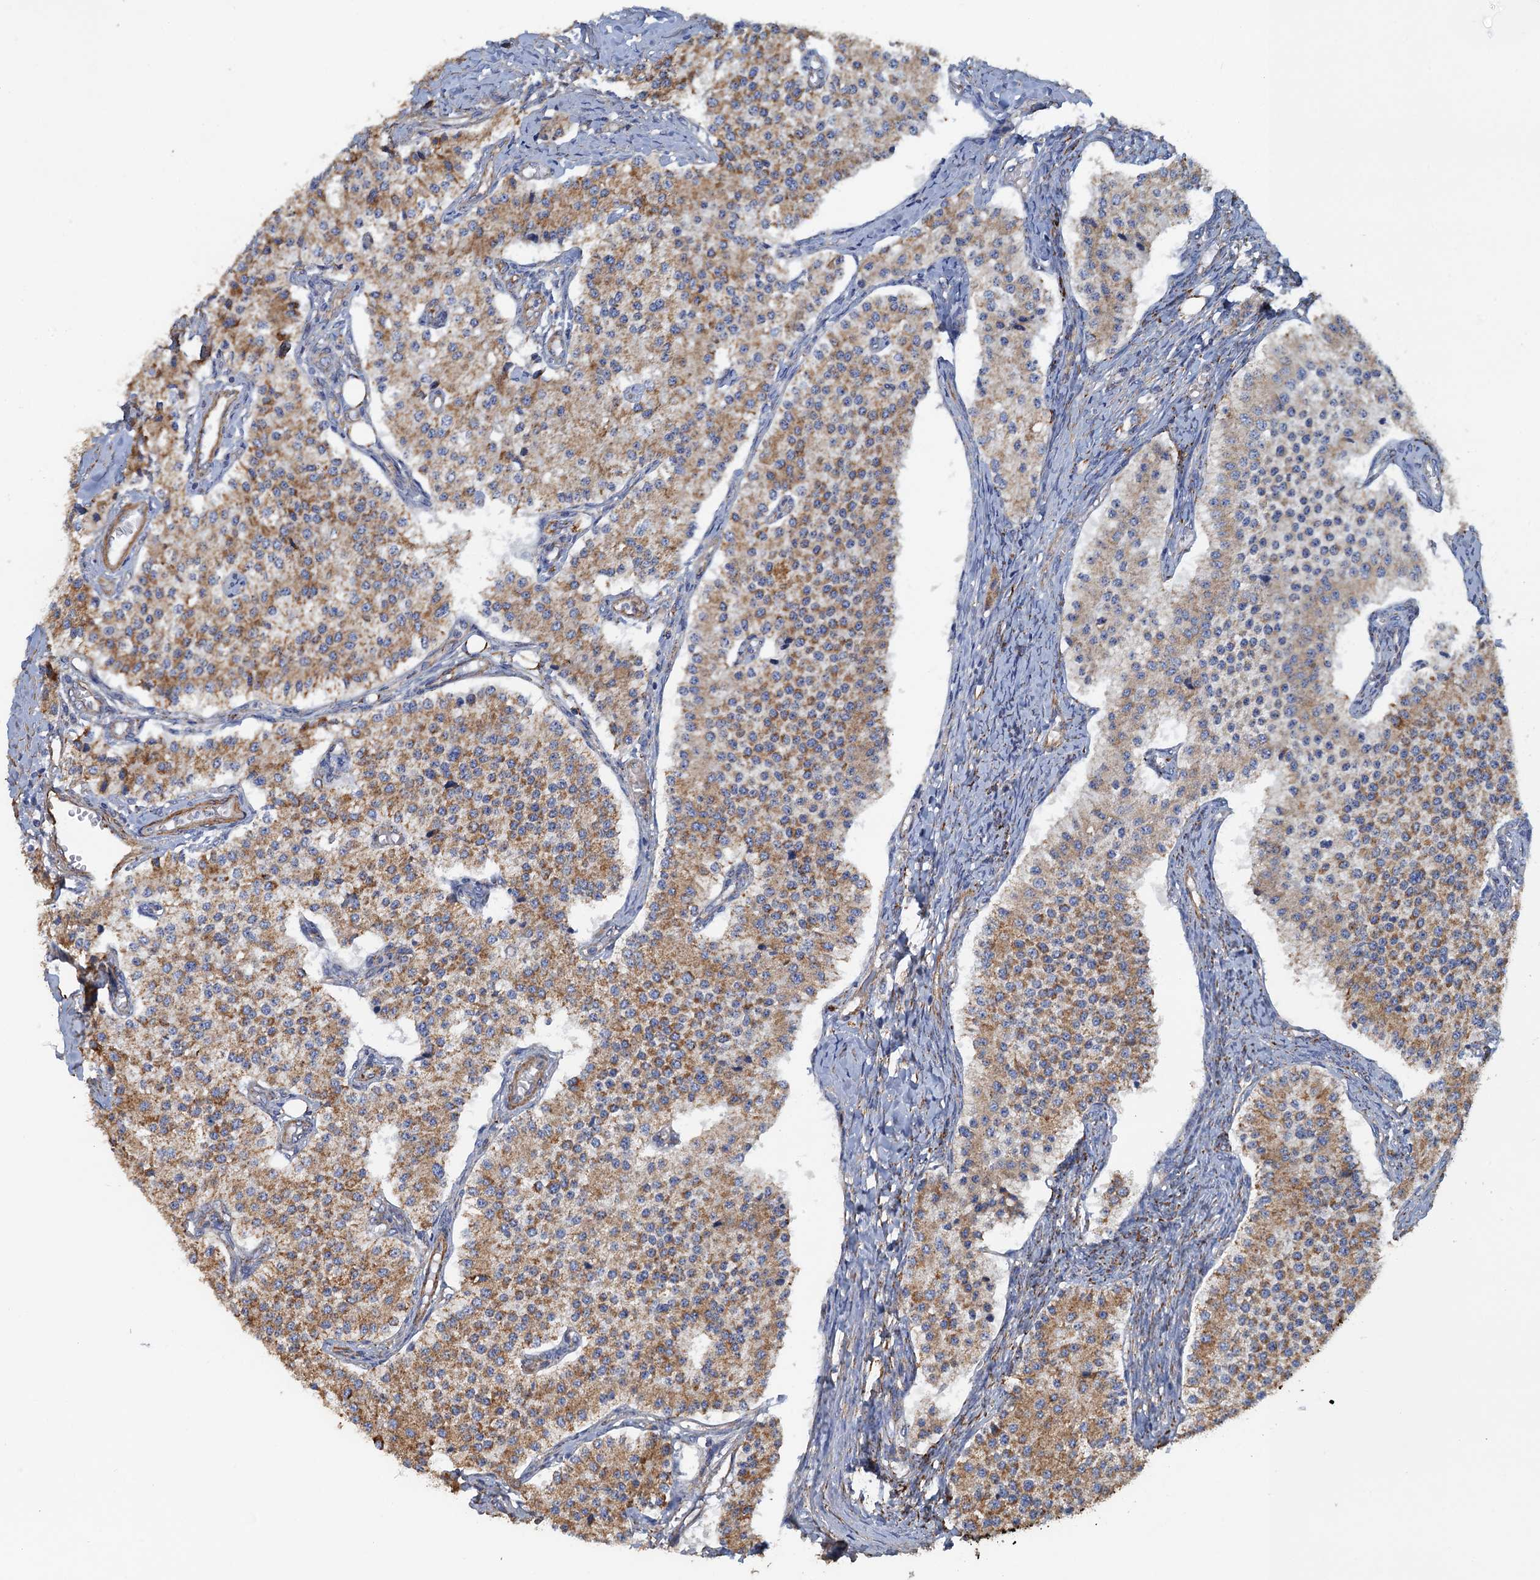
{"staining": {"intensity": "moderate", "quantity": ">75%", "location": "cytoplasmic/membranous"}, "tissue": "carcinoid", "cell_type": "Tumor cells", "image_type": "cancer", "snomed": [{"axis": "morphology", "description": "Carcinoid, malignant, NOS"}, {"axis": "topography", "description": "Colon"}], "caption": "Moderate cytoplasmic/membranous protein staining is appreciated in approximately >75% of tumor cells in malignant carcinoid.", "gene": "GCSH", "patient": {"sex": "female", "age": 52}}